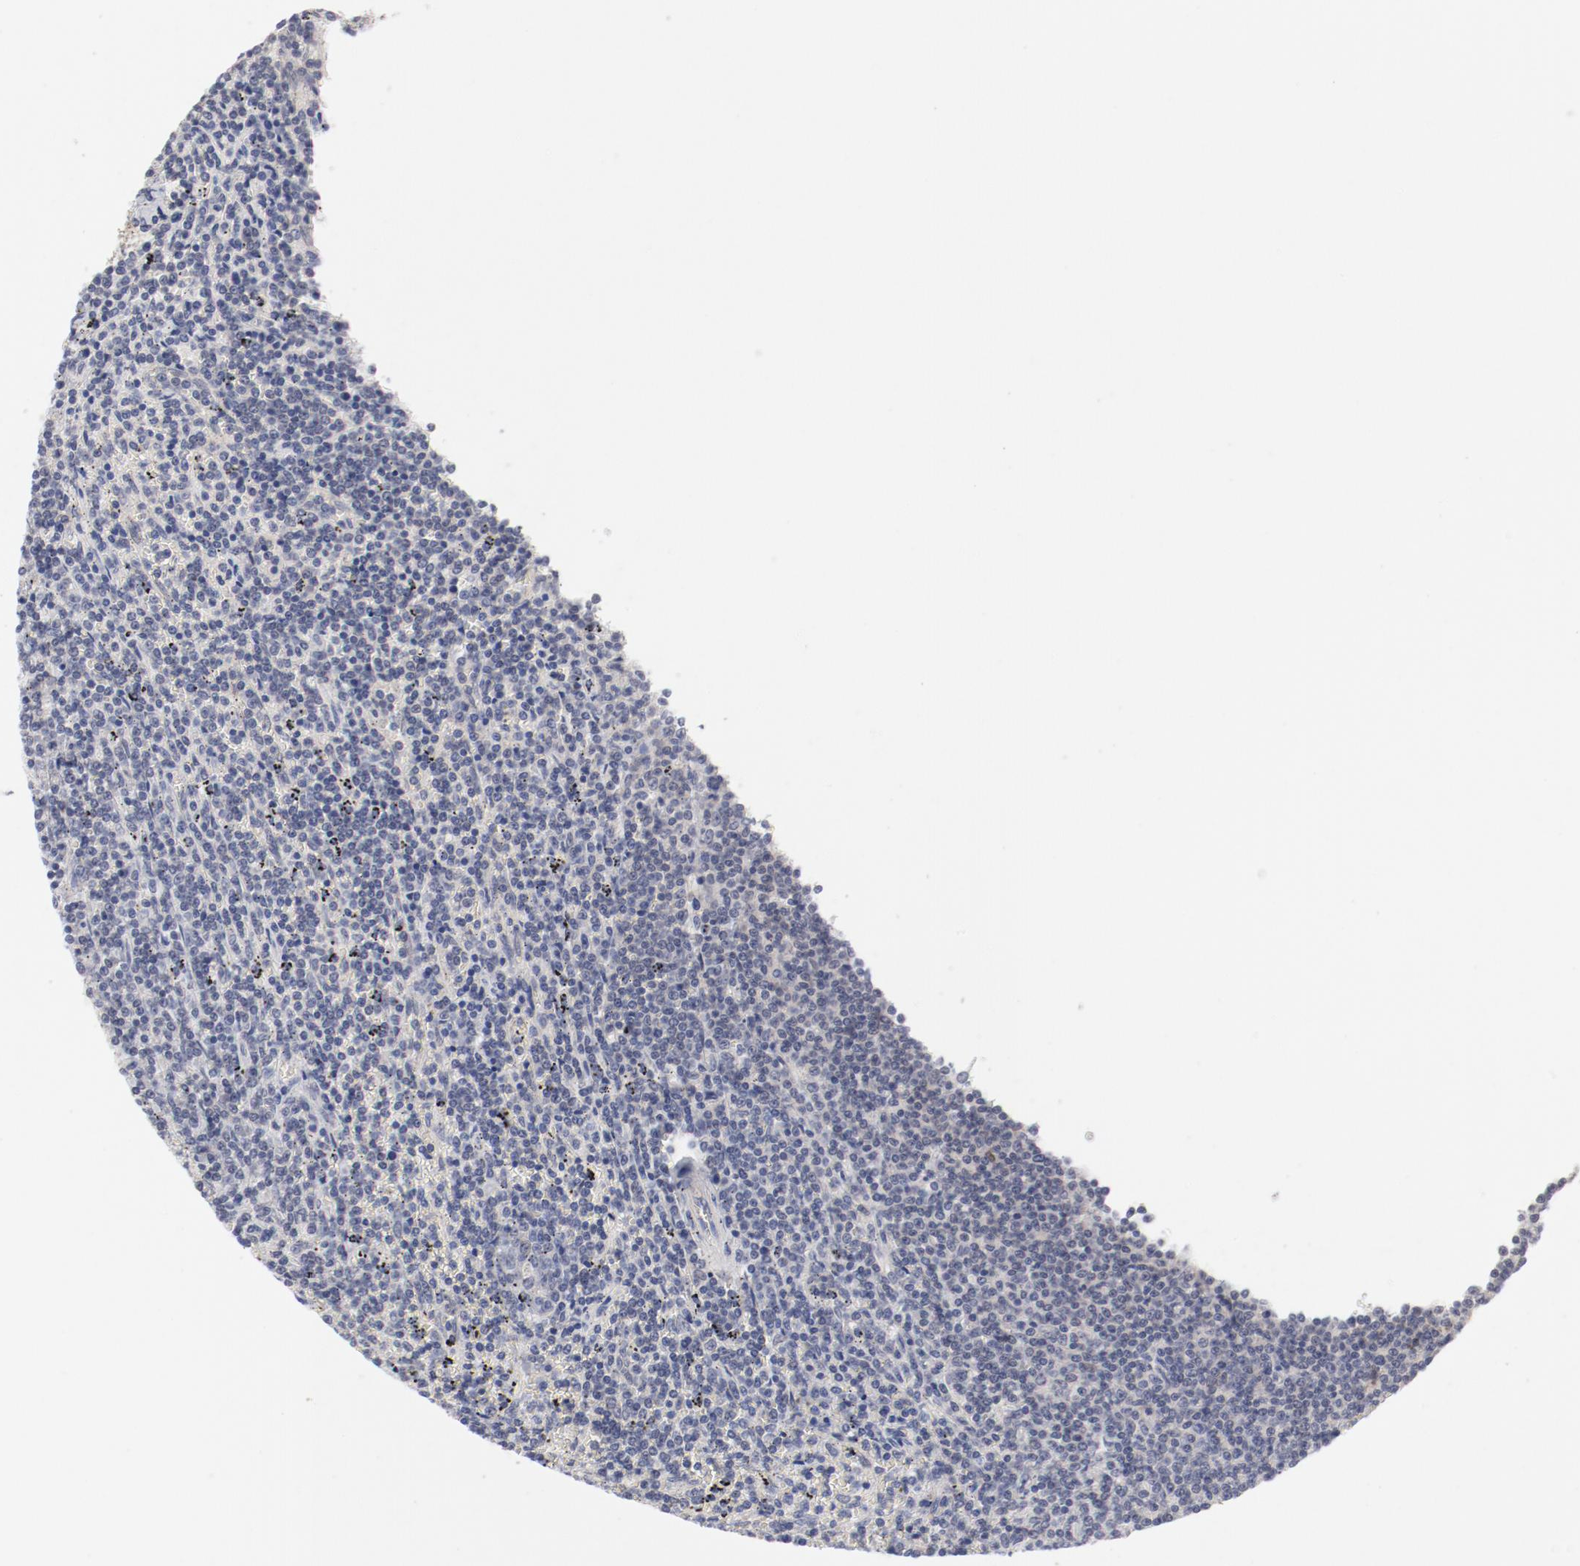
{"staining": {"intensity": "negative", "quantity": "none", "location": "none"}, "tissue": "lymphoma", "cell_type": "Tumor cells", "image_type": "cancer", "snomed": [{"axis": "morphology", "description": "Malignant lymphoma, non-Hodgkin's type, Low grade"}, {"axis": "topography", "description": "Spleen"}], "caption": "DAB (3,3'-diaminobenzidine) immunohistochemical staining of human low-grade malignant lymphoma, non-Hodgkin's type exhibits no significant expression in tumor cells.", "gene": "SH3BGR", "patient": {"sex": "female", "age": 50}}